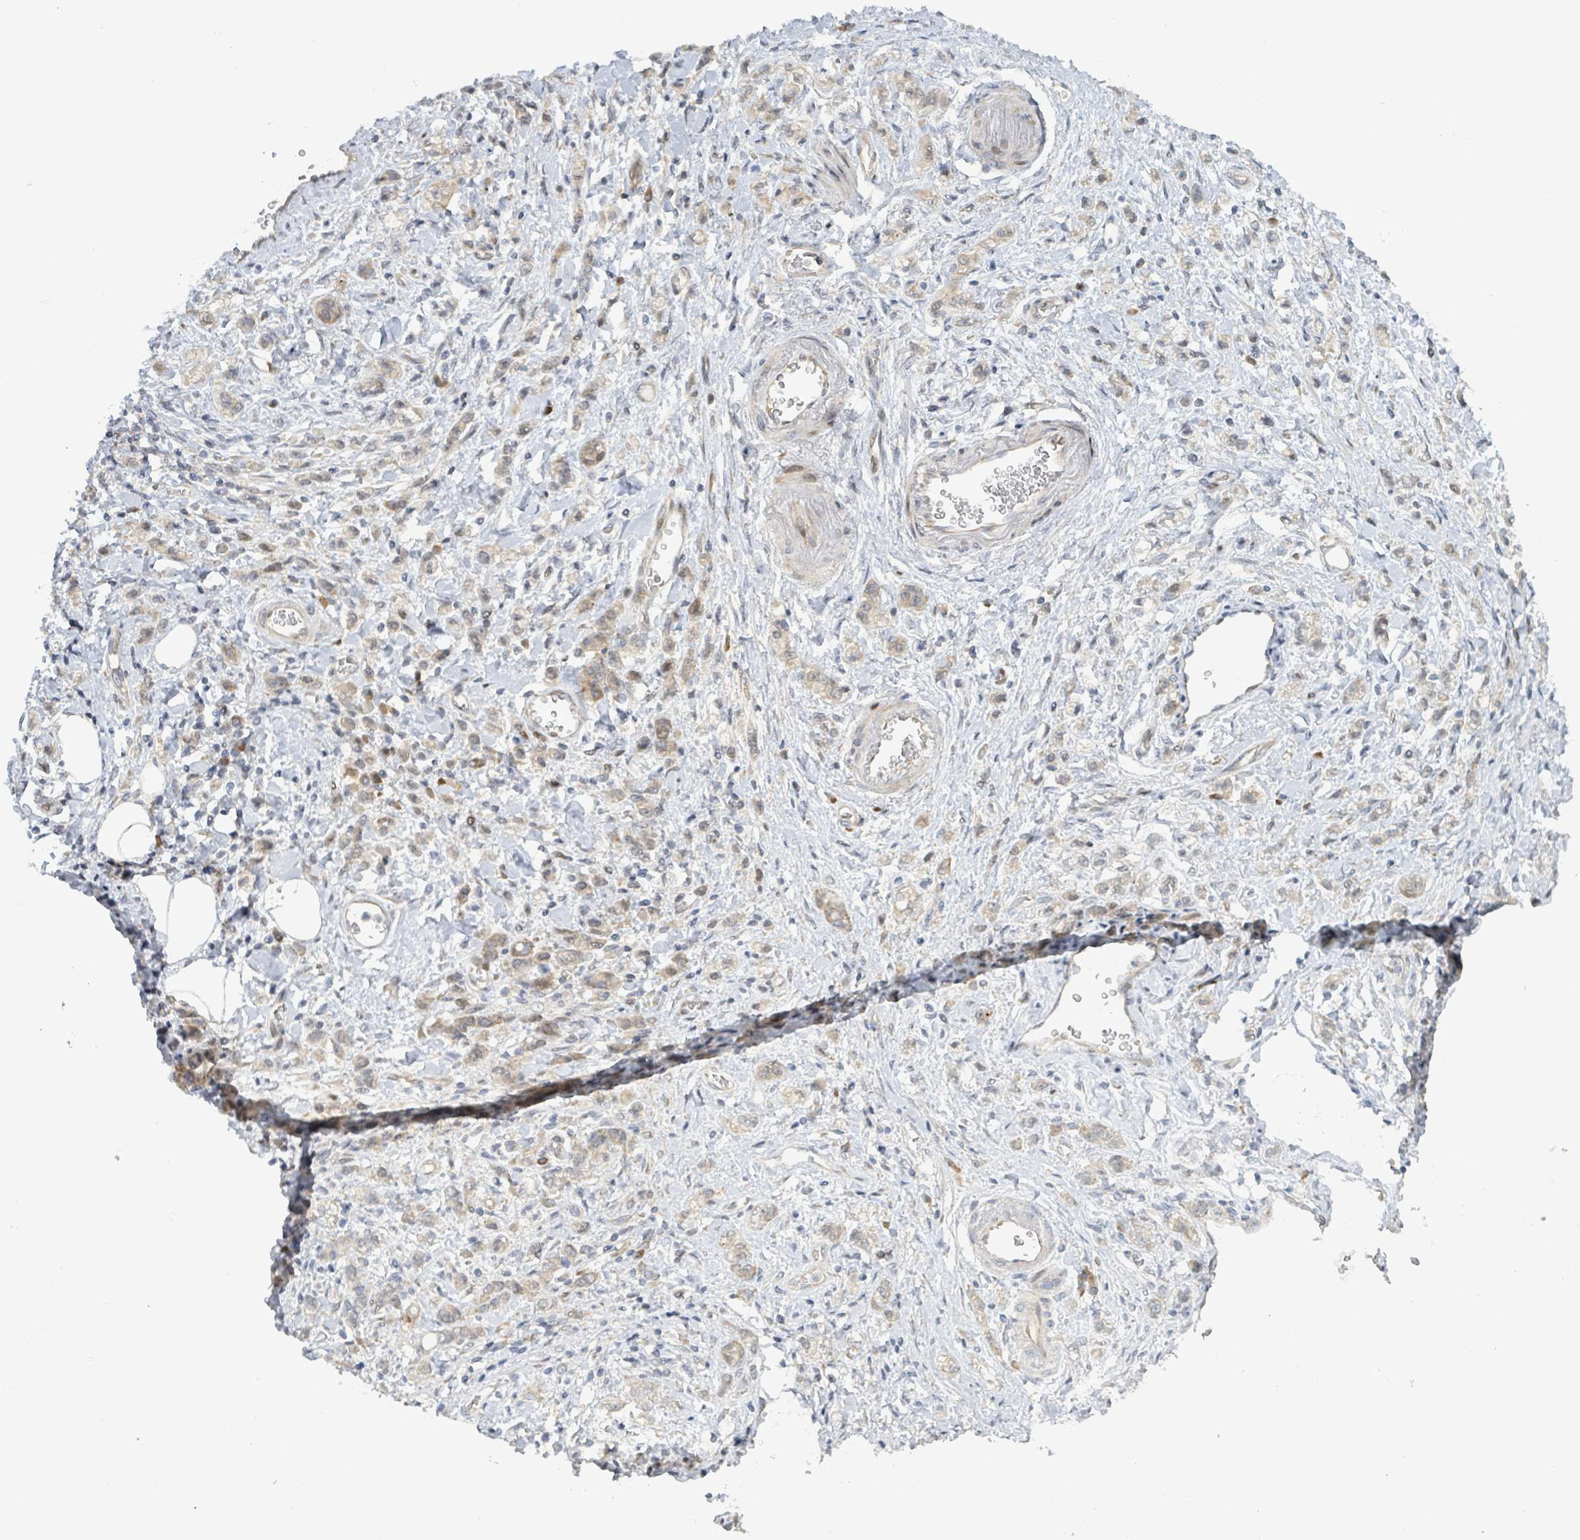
{"staining": {"intensity": "weak", "quantity": "25%-75%", "location": "cytoplasmic/membranous"}, "tissue": "stomach cancer", "cell_type": "Tumor cells", "image_type": "cancer", "snomed": [{"axis": "morphology", "description": "Adenocarcinoma, NOS"}, {"axis": "topography", "description": "Stomach"}], "caption": "A high-resolution micrograph shows immunohistochemistry staining of adenocarcinoma (stomach), which reveals weak cytoplasmic/membranous staining in approximately 25%-75% of tumor cells. The staining is performed using DAB brown chromogen to label protein expression. The nuclei are counter-stained blue using hematoxylin.", "gene": "RPL32", "patient": {"sex": "male", "age": 77}}